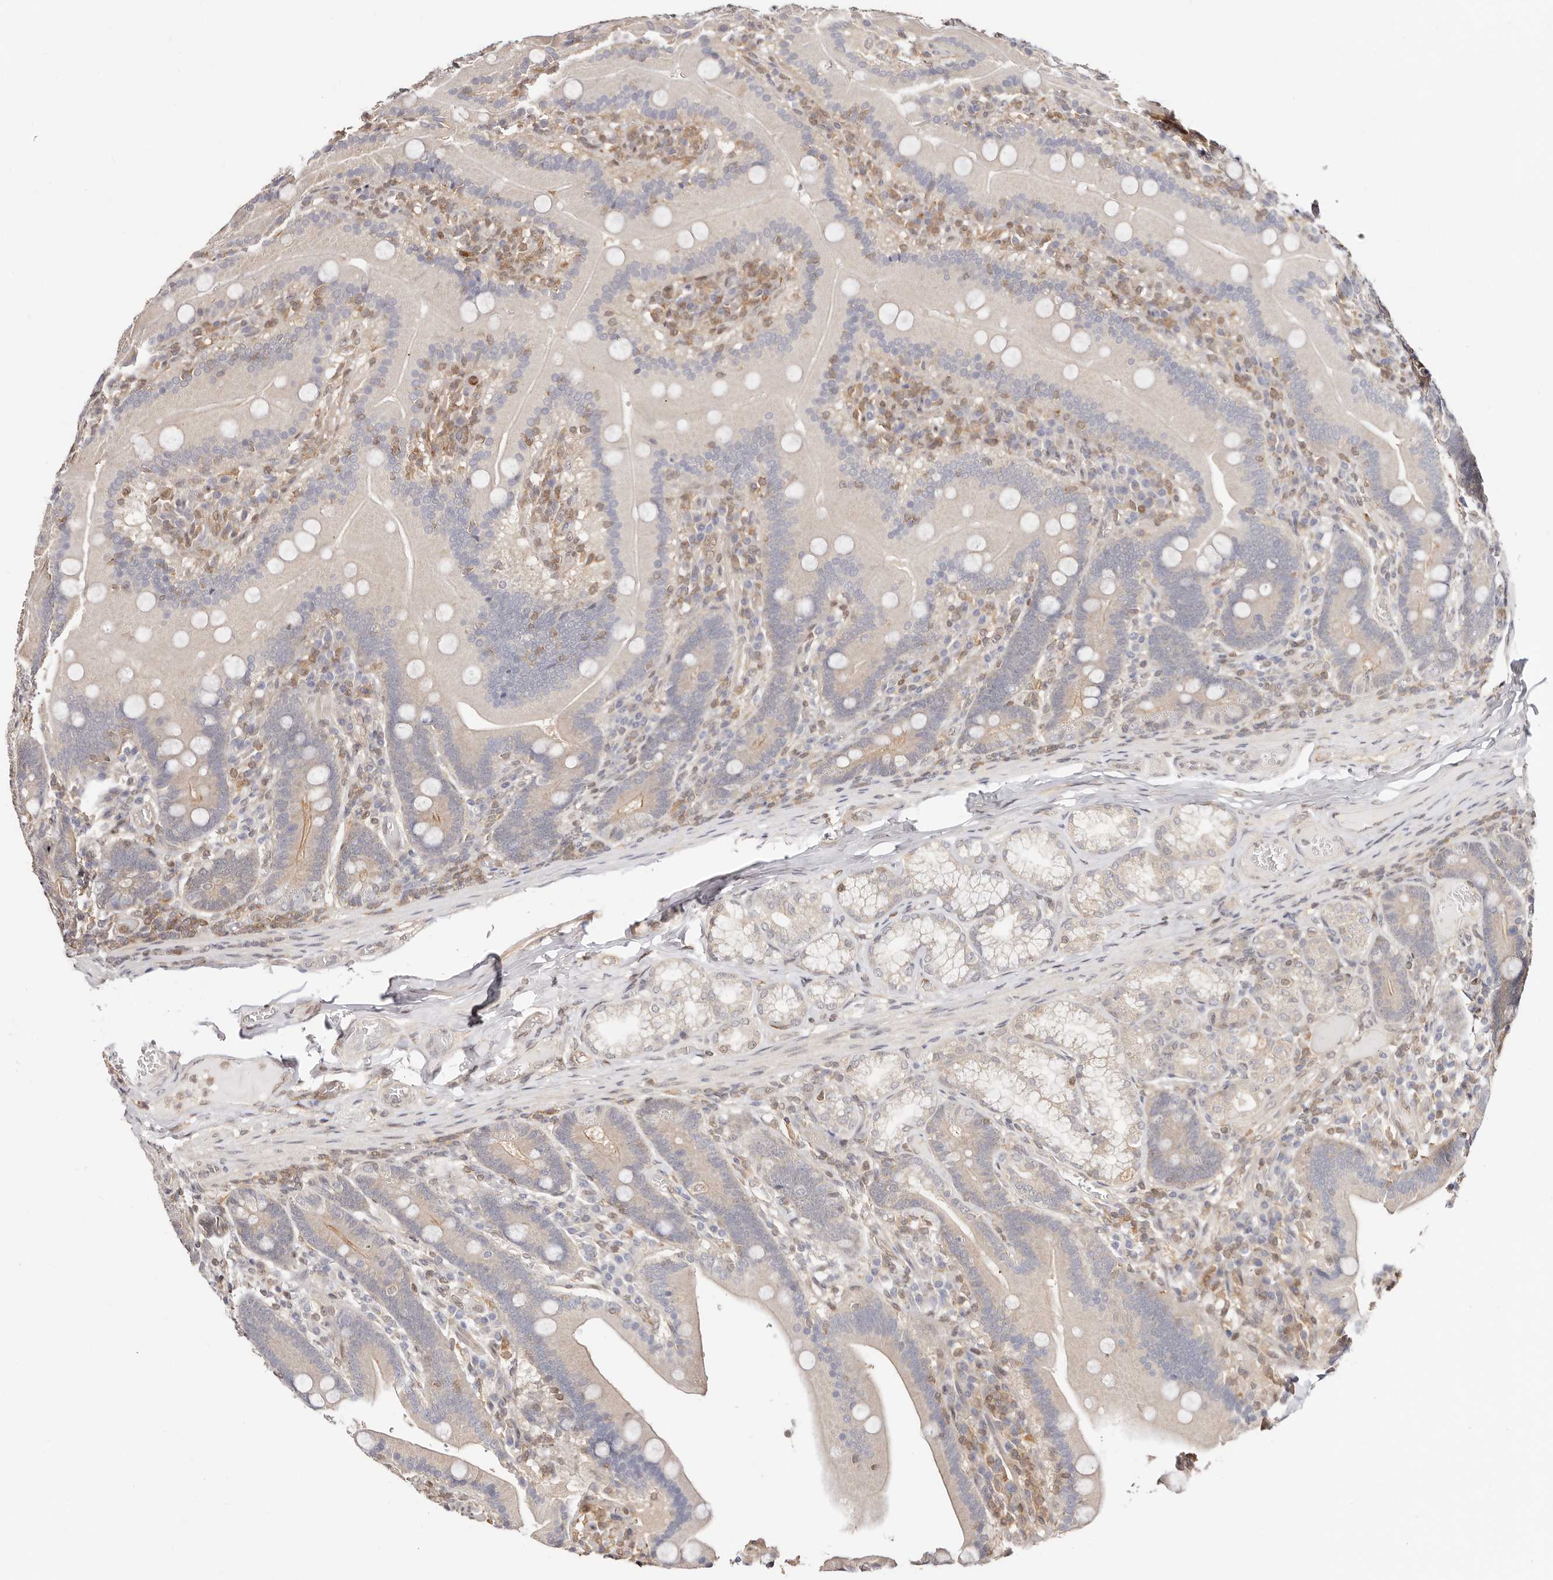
{"staining": {"intensity": "weak", "quantity": "<25%", "location": "cytoplasmic/membranous"}, "tissue": "duodenum", "cell_type": "Glandular cells", "image_type": "normal", "snomed": [{"axis": "morphology", "description": "Normal tissue, NOS"}, {"axis": "topography", "description": "Duodenum"}], "caption": "Immunohistochemistry (IHC) micrograph of normal duodenum: duodenum stained with DAB demonstrates no significant protein expression in glandular cells. The staining is performed using DAB brown chromogen with nuclei counter-stained in using hematoxylin.", "gene": "STAT5A", "patient": {"sex": "female", "age": 62}}